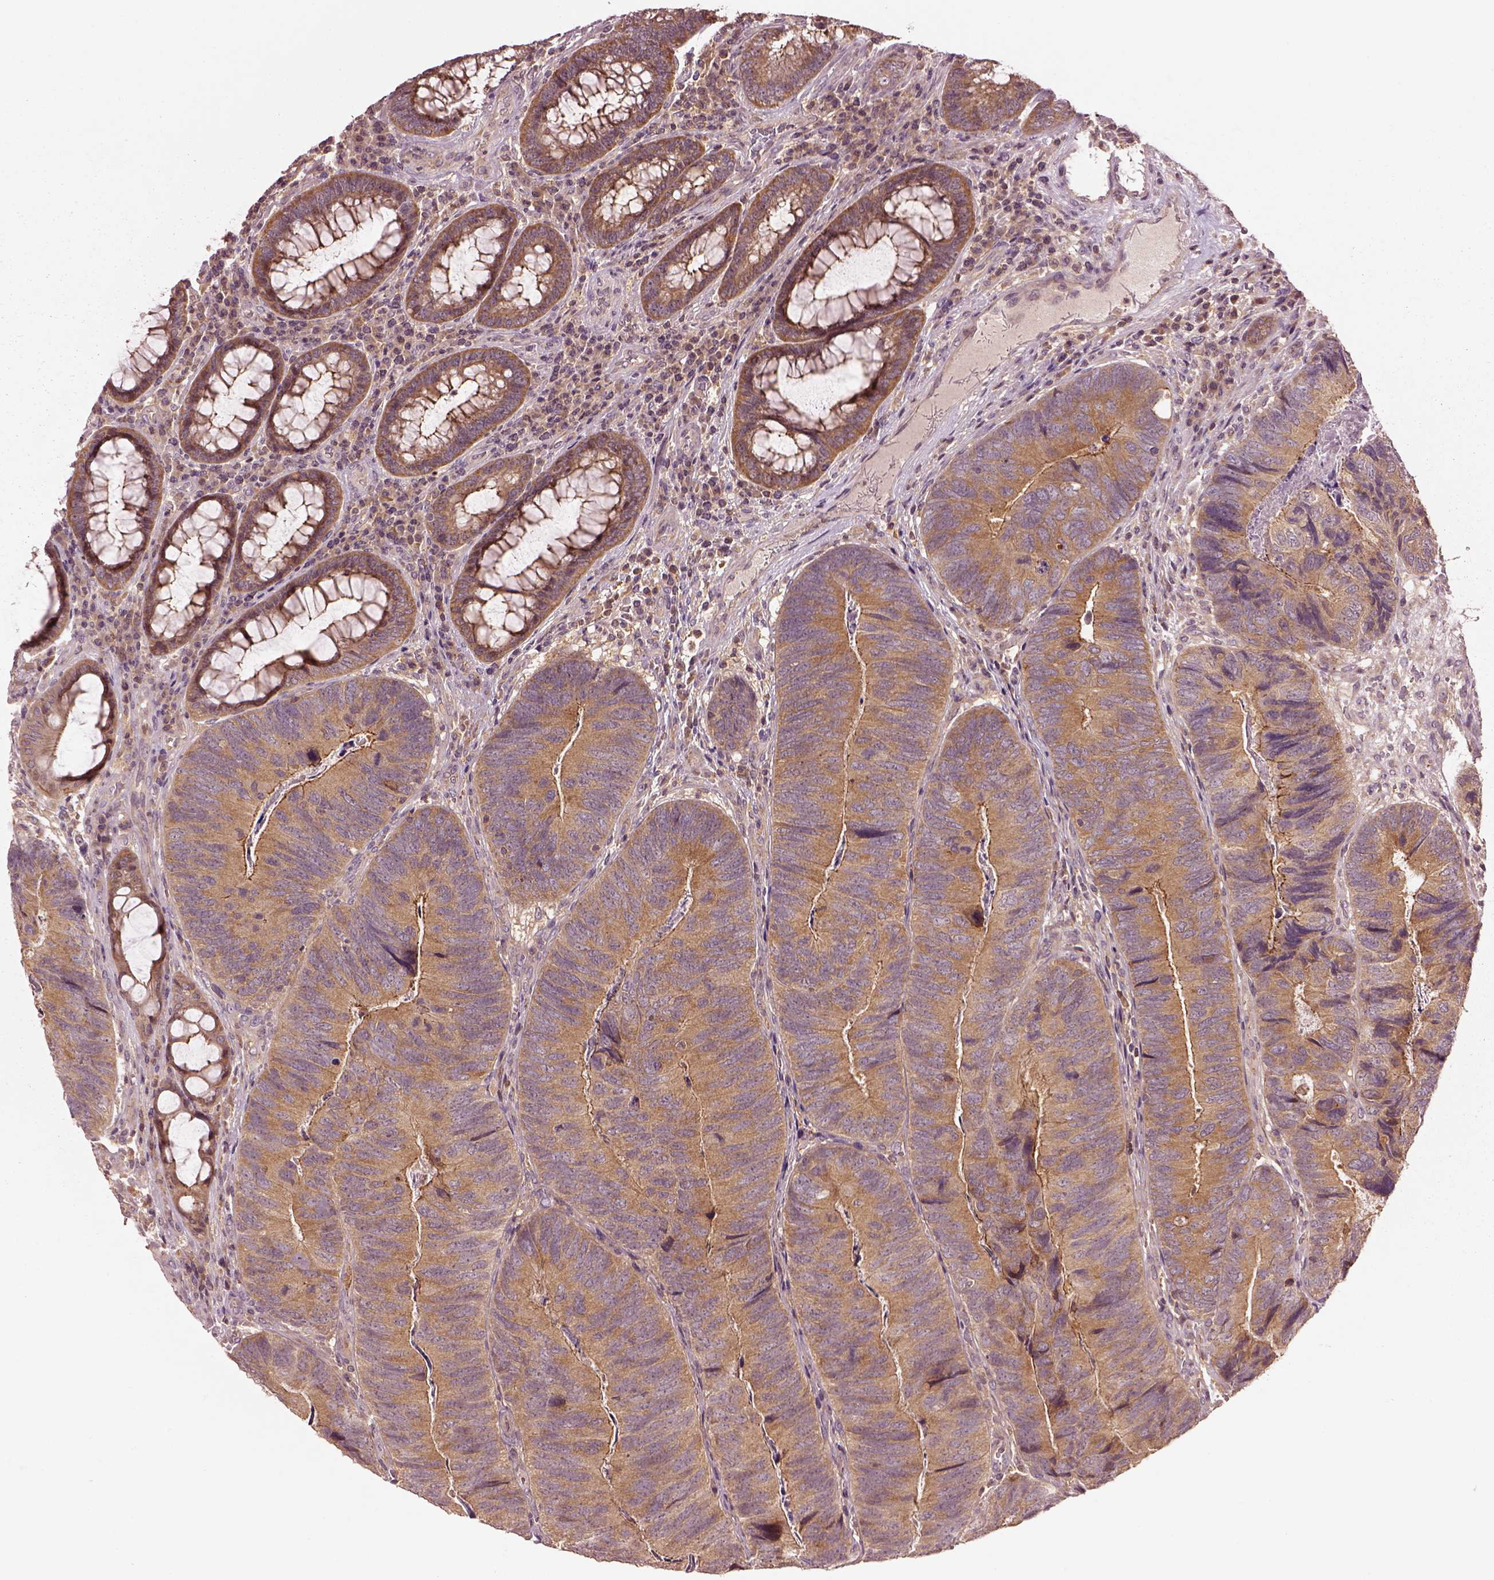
{"staining": {"intensity": "moderate", "quantity": ">75%", "location": "cytoplasmic/membranous"}, "tissue": "colorectal cancer", "cell_type": "Tumor cells", "image_type": "cancer", "snomed": [{"axis": "morphology", "description": "Adenocarcinoma, NOS"}, {"axis": "topography", "description": "Colon"}], "caption": "Colorectal cancer (adenocarcinoma) was stained to show a protein in brown. There is medium levels of moderate cytoplasmic/membranous staining in about >75% of tumor cells. The staining is performed using DAB (3,3'-diaminobenzidine) brown chromogen to label protein expression. The nuclei are counter-stained blue using hematoxylin.", "gene": "MTHFS", "patient": {"sex": "female", "age": 67}}